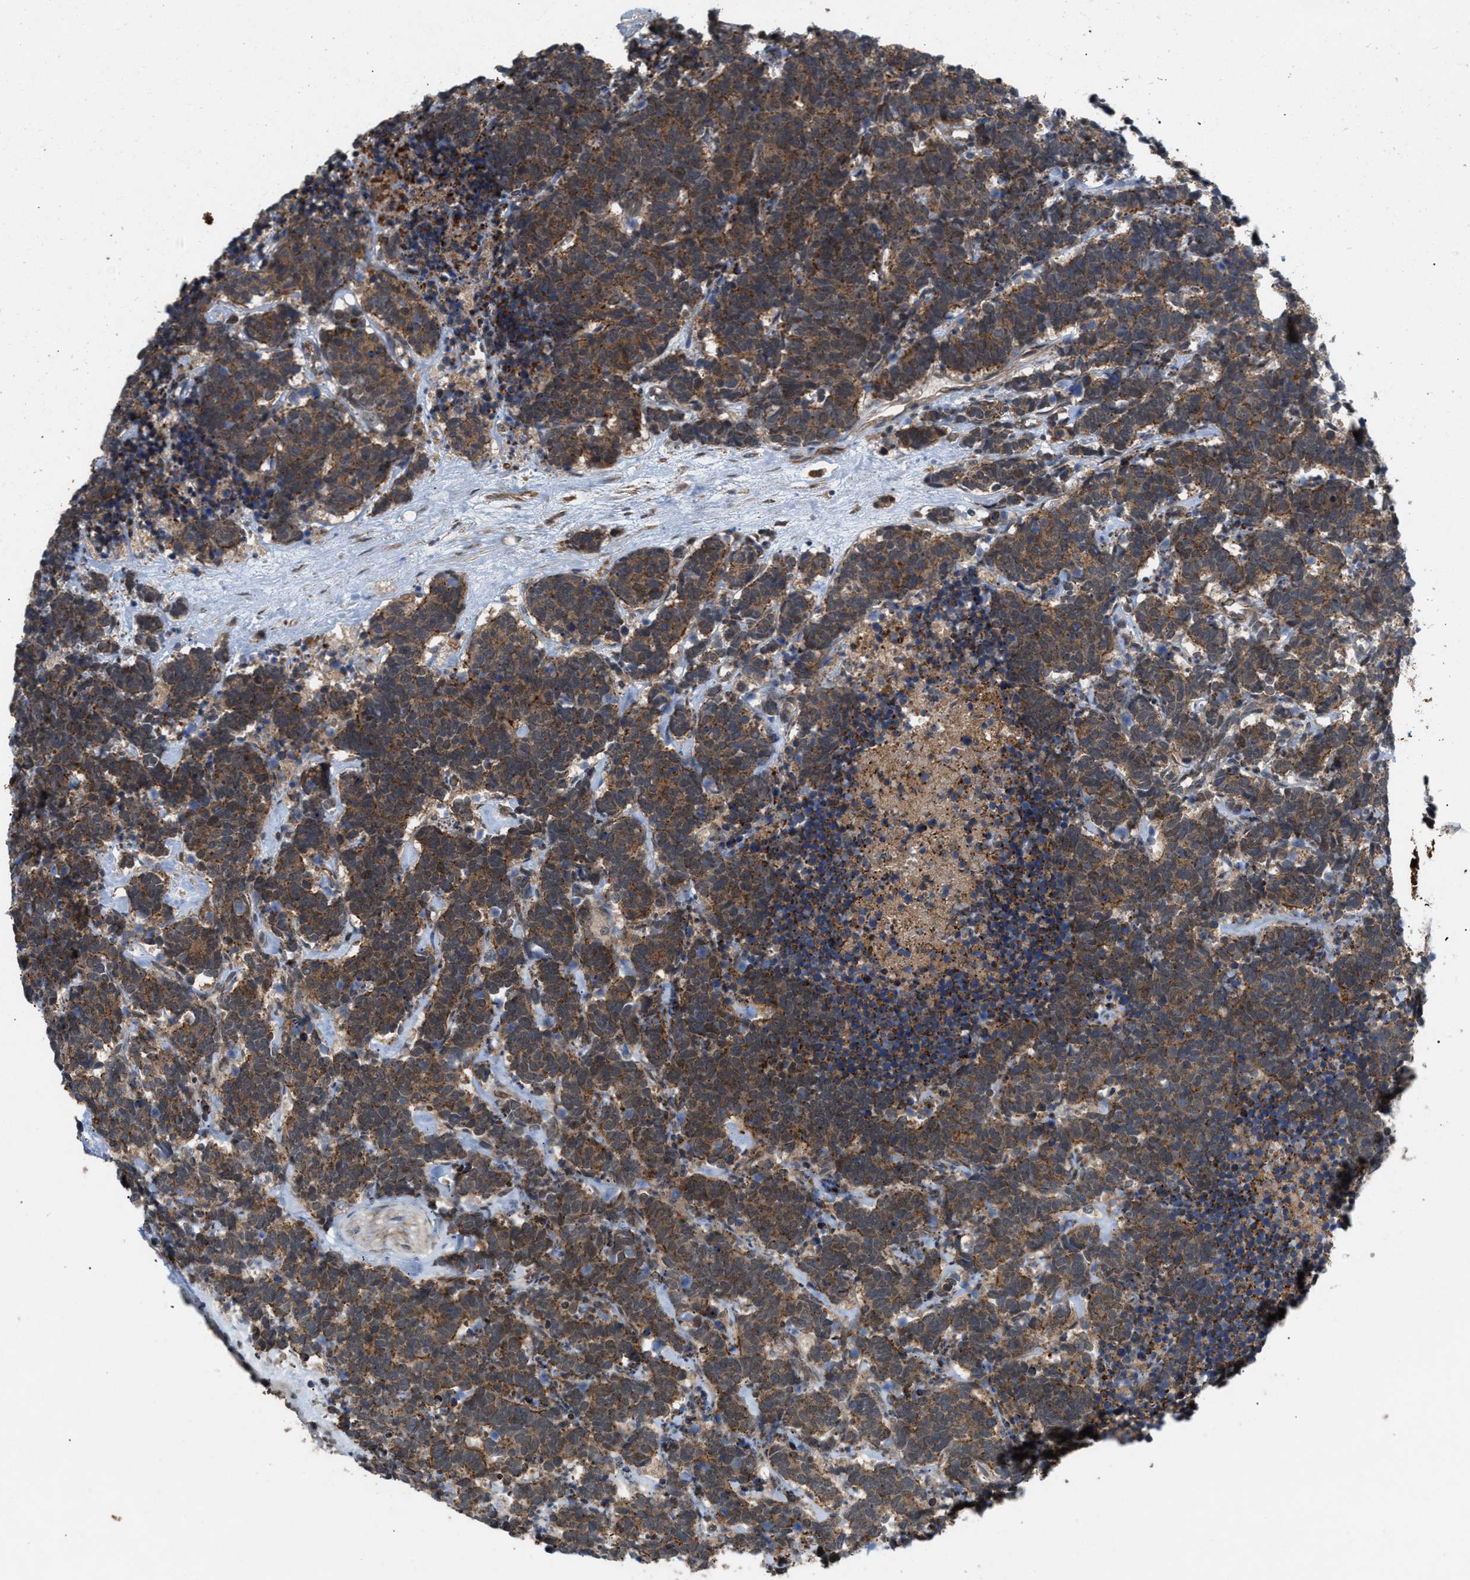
{"staining": {"intensity": "moderate", "quantity": ">75%", "location": "cytoplasmic/membranous"}, "tissue": "carcinoid", "cell_type": "Tumor cells", "image_type": "cancer", "snomed": [{"axis": "morphology", "description": "Carcinoma, NOS"}, {"axis": "morphology", "description": "Carcinoid, malignant, NOS"}, {"axis": "topography", "description": "Urinary bladder"}], "caption": "Human malignant carcinoid stained for a protein (brown) exhibits moderate cytoplasmic/membranous positive staining in about >75% of tumor cells.", "gene": "MFSD6", "patient": {"sex": "male", "age": 57}}